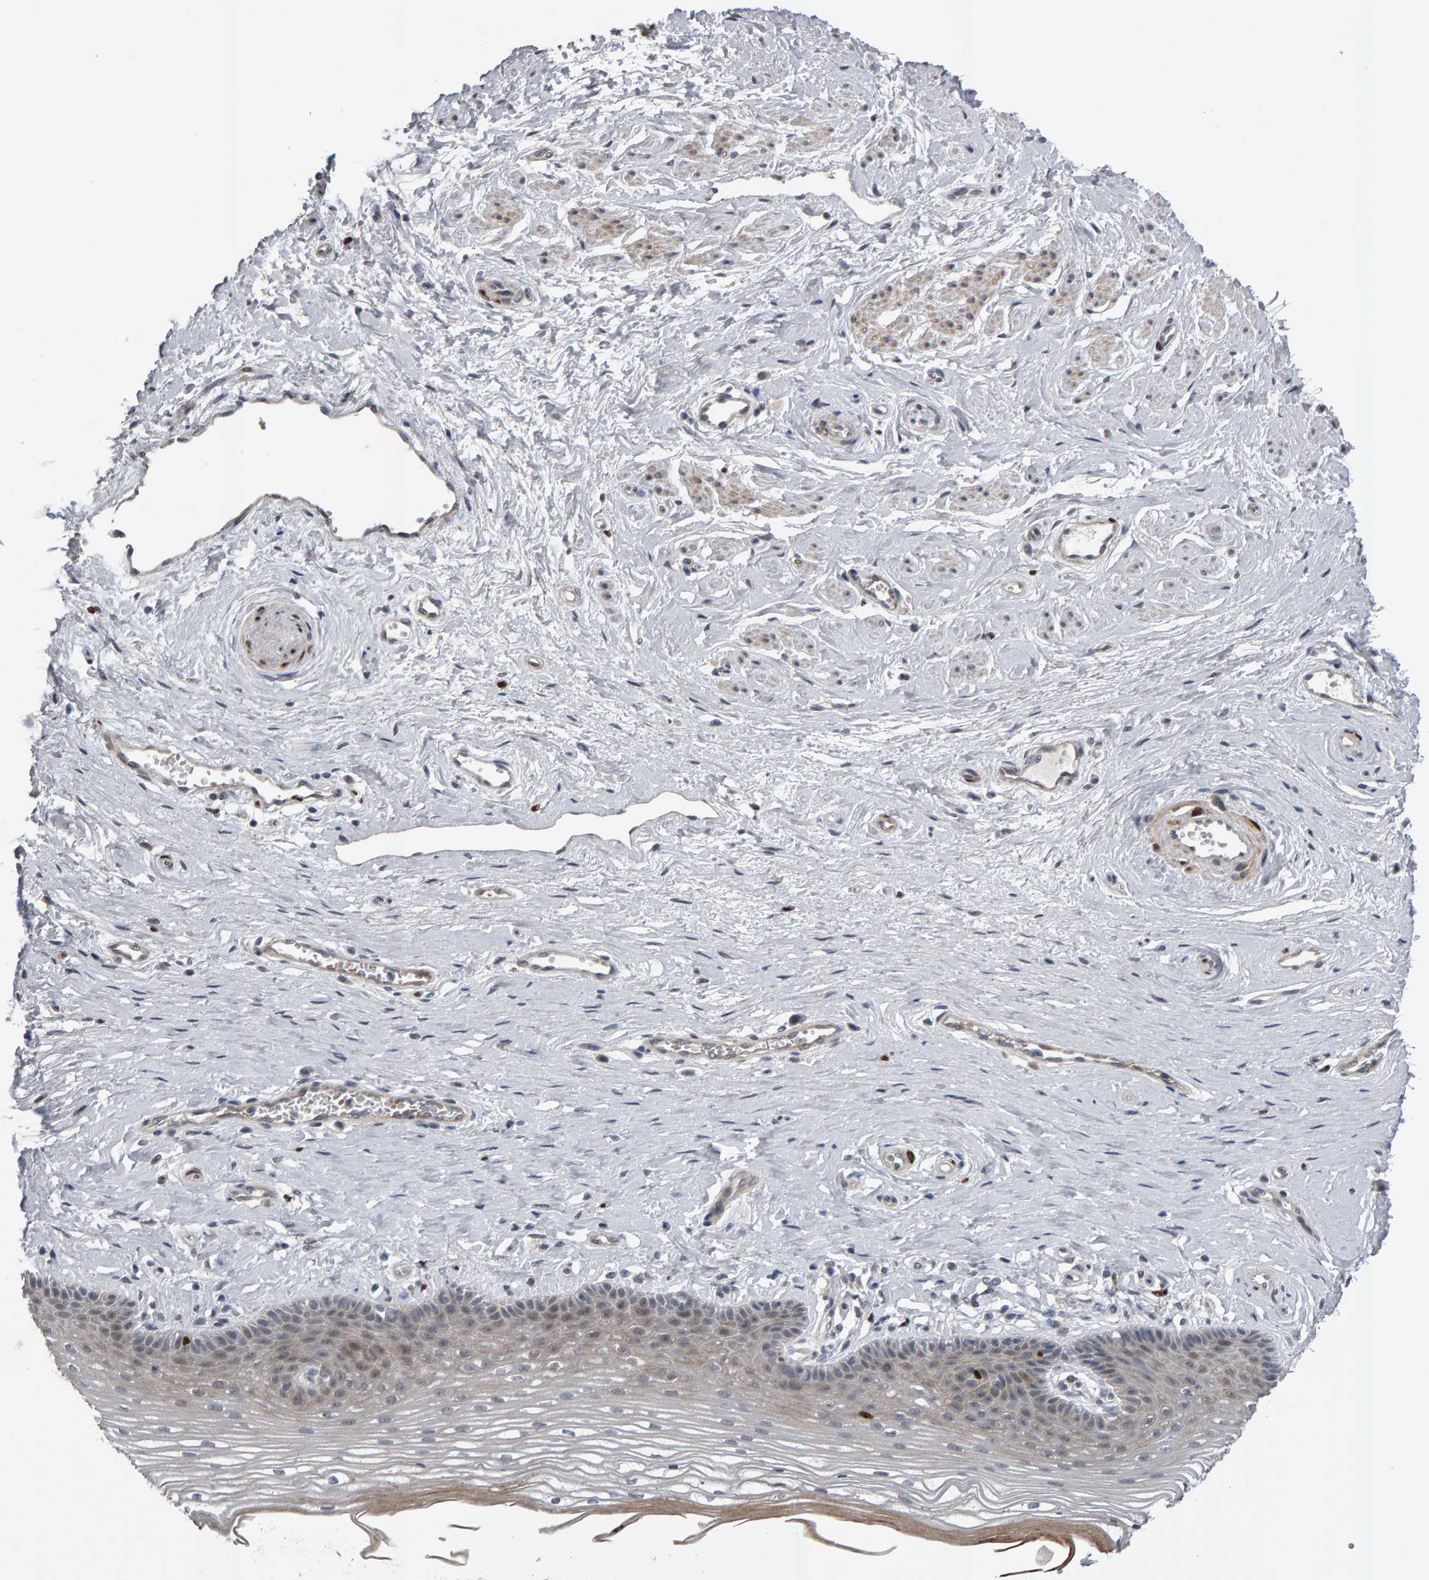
{"staining": {"intensity": "moderate", "quantity": "<25%", "location": "cytoplasmic/membranous,nuclear"}, "tissue": "vagina", "cell_type": "Squamous epithelial cells", "image_type": "normal", "snomed": [{"axis": "morphology", "description": "Normal tissue, NOS"}, {"axis": "topography", "description": "Vagina"}], "caption": "Vagina stained with a brown dye demonstrates moderate cytoplasmic/membranous,nuclear positive expression in approximately <25% of squamous epithelial cells.", "gene": "IPO8", "patient": {"sex": "female", "age": 46}}